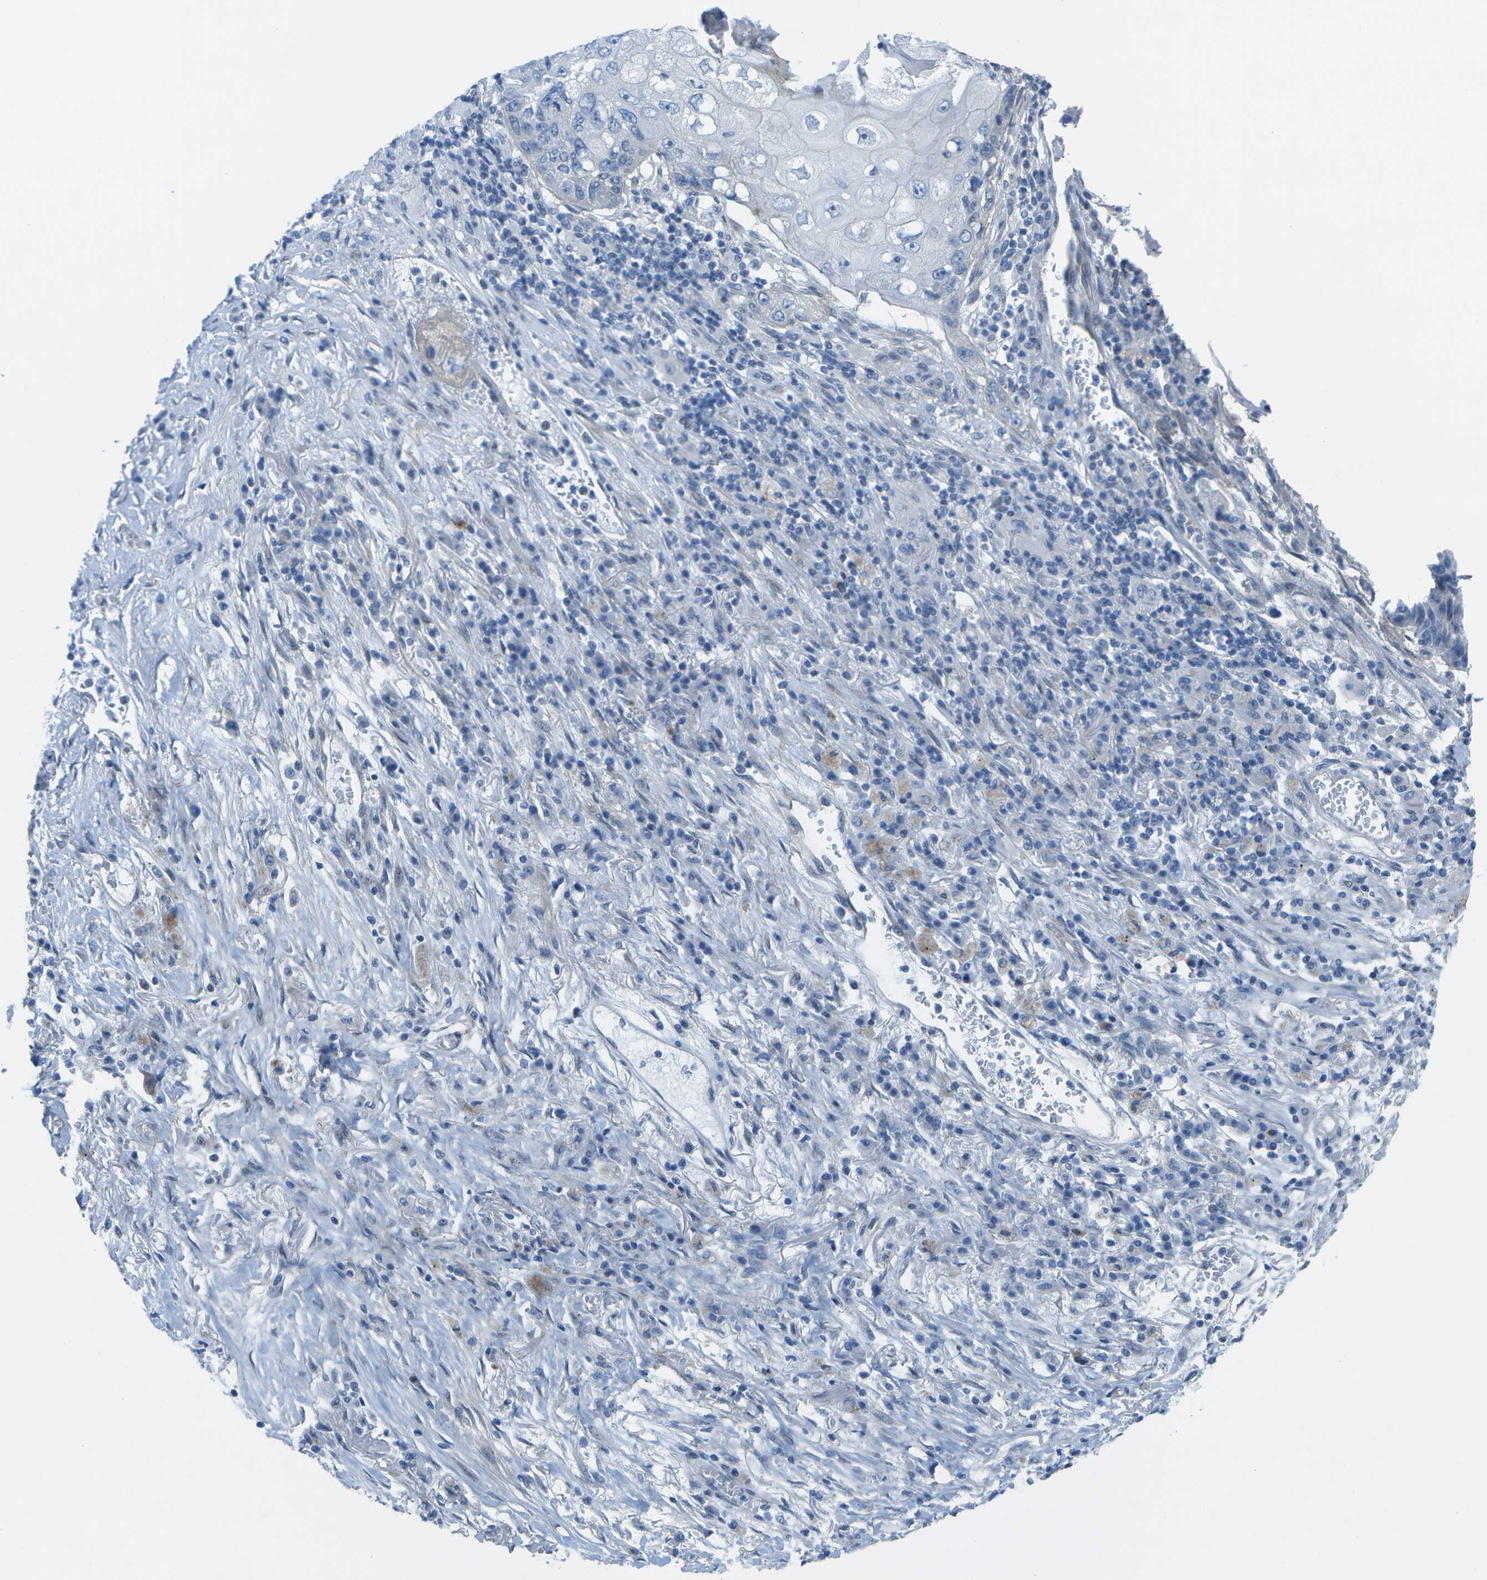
{"staining": {"intensity": "negative", "quantity": "none", "location": "none"}, "tissue": "lung cancer", "cell_type": "Tumor cells", "image_type": "cancer", "snomed": [{"axis": "morphology", "description": "Squamous cell carcinoma, NOS"}, {"axis": "topography", "description": "Lung"}], "caption": "This is an IHC photomicrograph of lung squamous cell carcinoma. There is no positivity in tumor cells.", "gene": "SORBS3", "patient": {"sex": "male", "age": 61}}